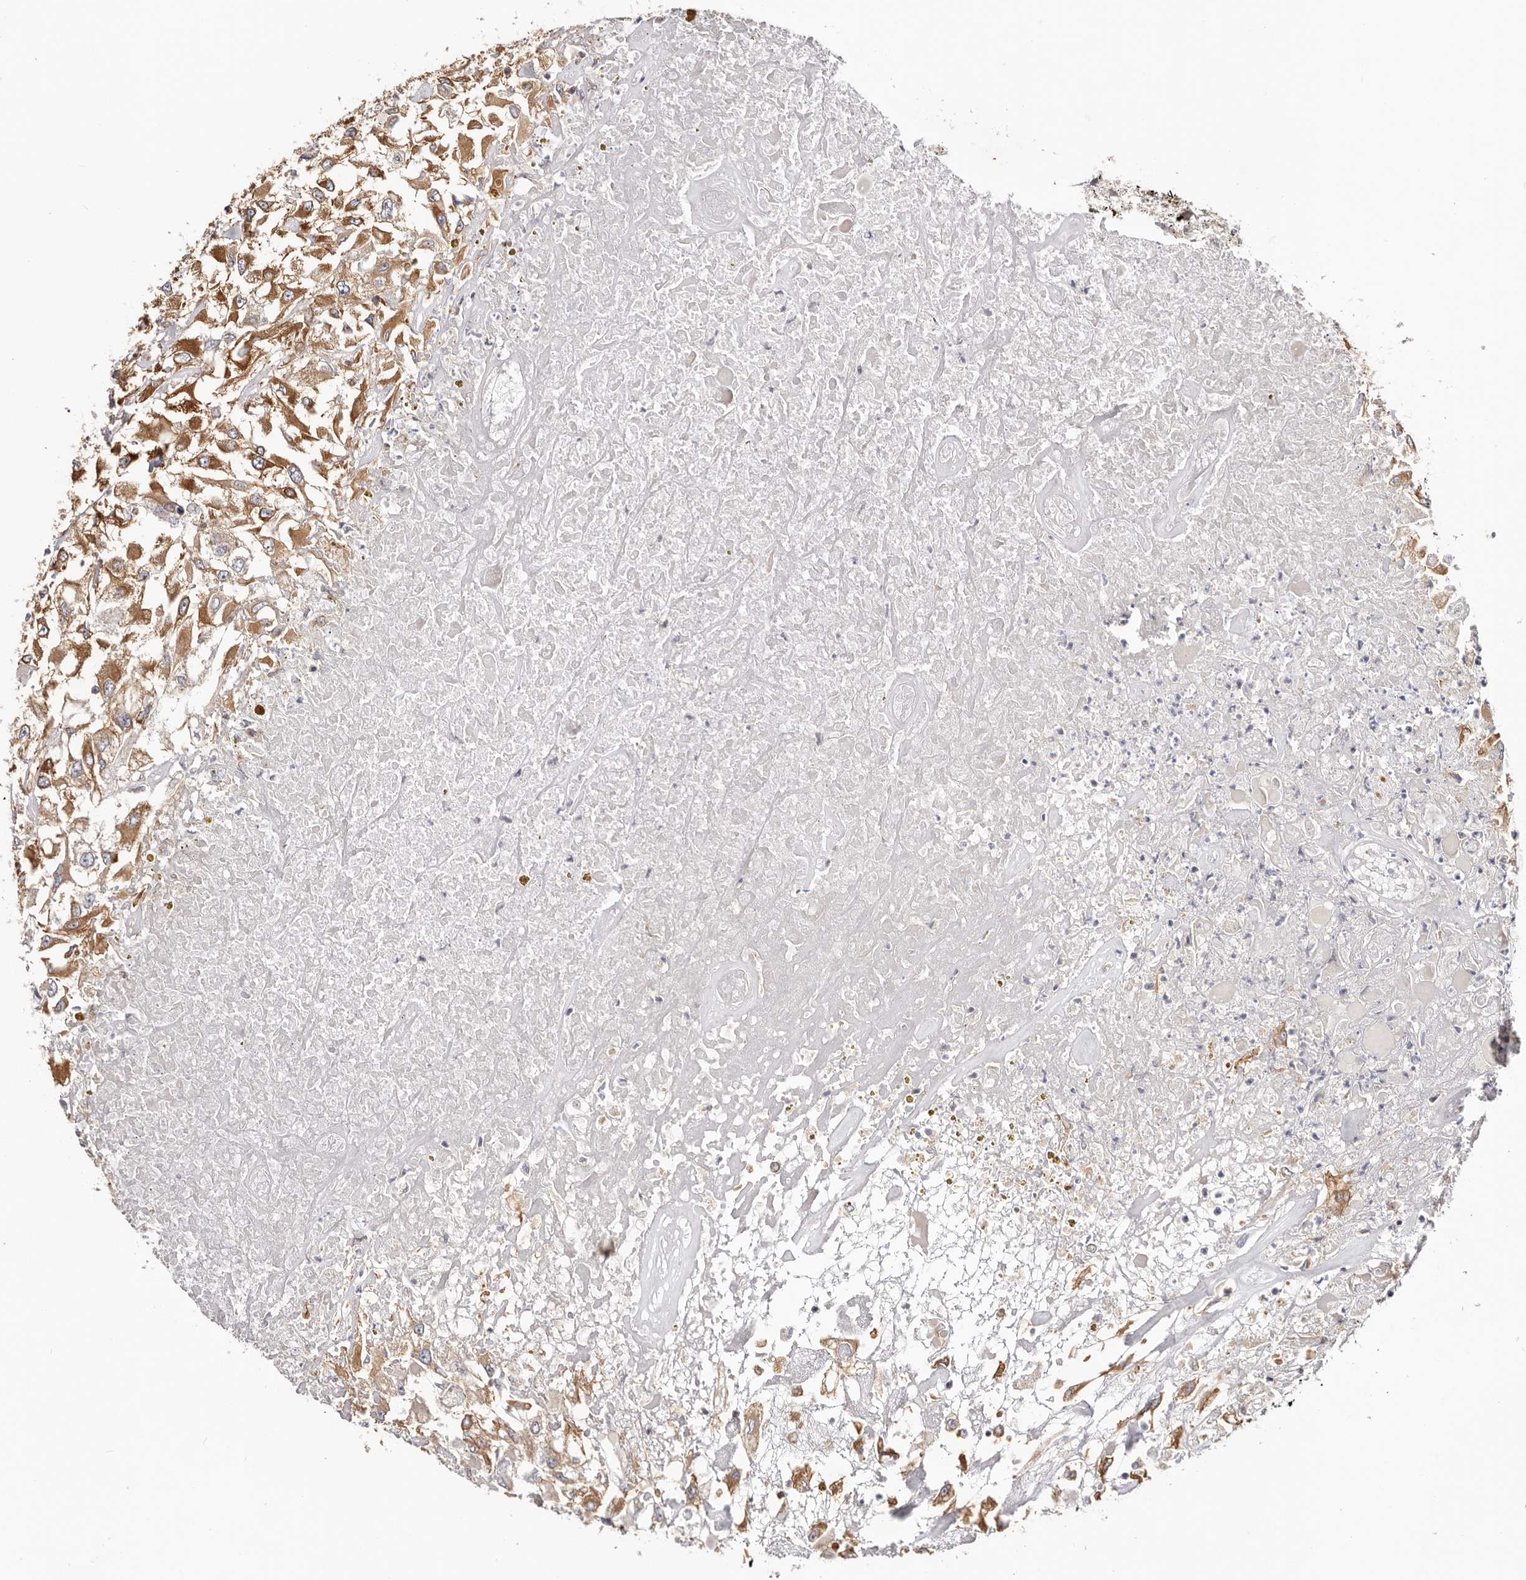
{"staining": {"intensity": "strong", "quantity": ">75%", "location": "cytoplasmic/membranous"}, "tissue": "renal cancer", "cell_type": "Tumor cells", "image_type": "cancer", "snomed": [{"axis": "morphology", "description": "Adenocarcinoma, NOS"}, {"axis": "topography", "description": "Kidney"}], "caption": "Immunohistochemical staining of renal adenocarcinoma exhibits high levels of strong cytoplasmic/membranous protein positivity in about >75% of tumor cells. Using DAB (3,3'-diaminobenzidine) (brown) and hematoxylin (blue) stains, captured at high magnification using brightfield microscopy.", "gene": "EPRS1", "patient": {"sex": "female", "age": 52}}